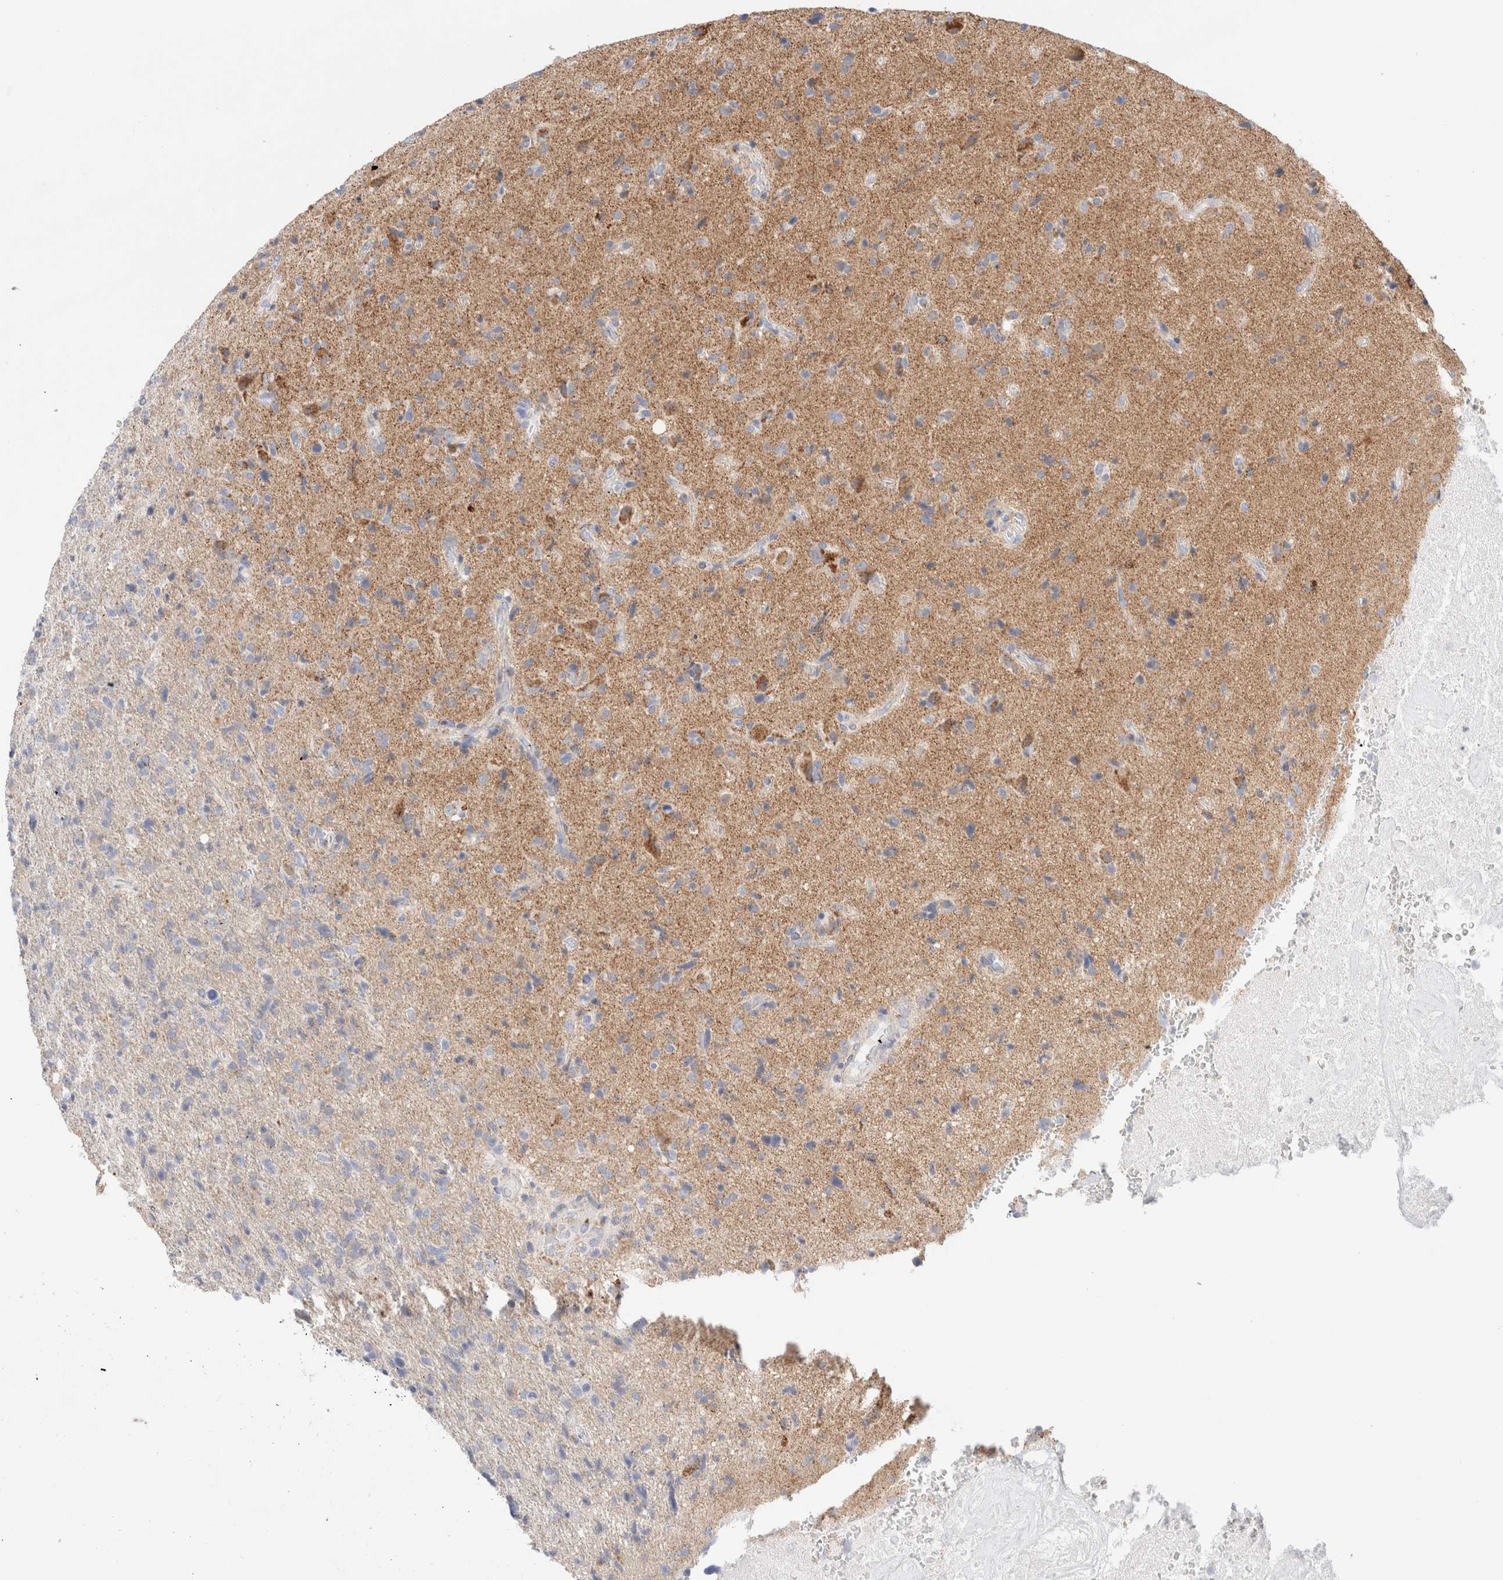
{"staining": {"intensity": "weak", "quantity": "25%-75%", "location": "cytoplasmic/membranous"}, "tissue": "glioma", "cell_type": "Tumor cells", "image_type": "cancer", "snomed": [{"axis": "morphology", "description": "Glioma, malignant, High grade"}, {"axis": "topography", "description": "Brain"}], "caption": "High-power microscopy captured an immunohistochemistry image of glioma, revealing weak cytoplasmic/membranous staining in about 25%-75% of tumor cells.", "gene": "ATP6V1C1", "patient": {"sex": "male", "age": 72}}